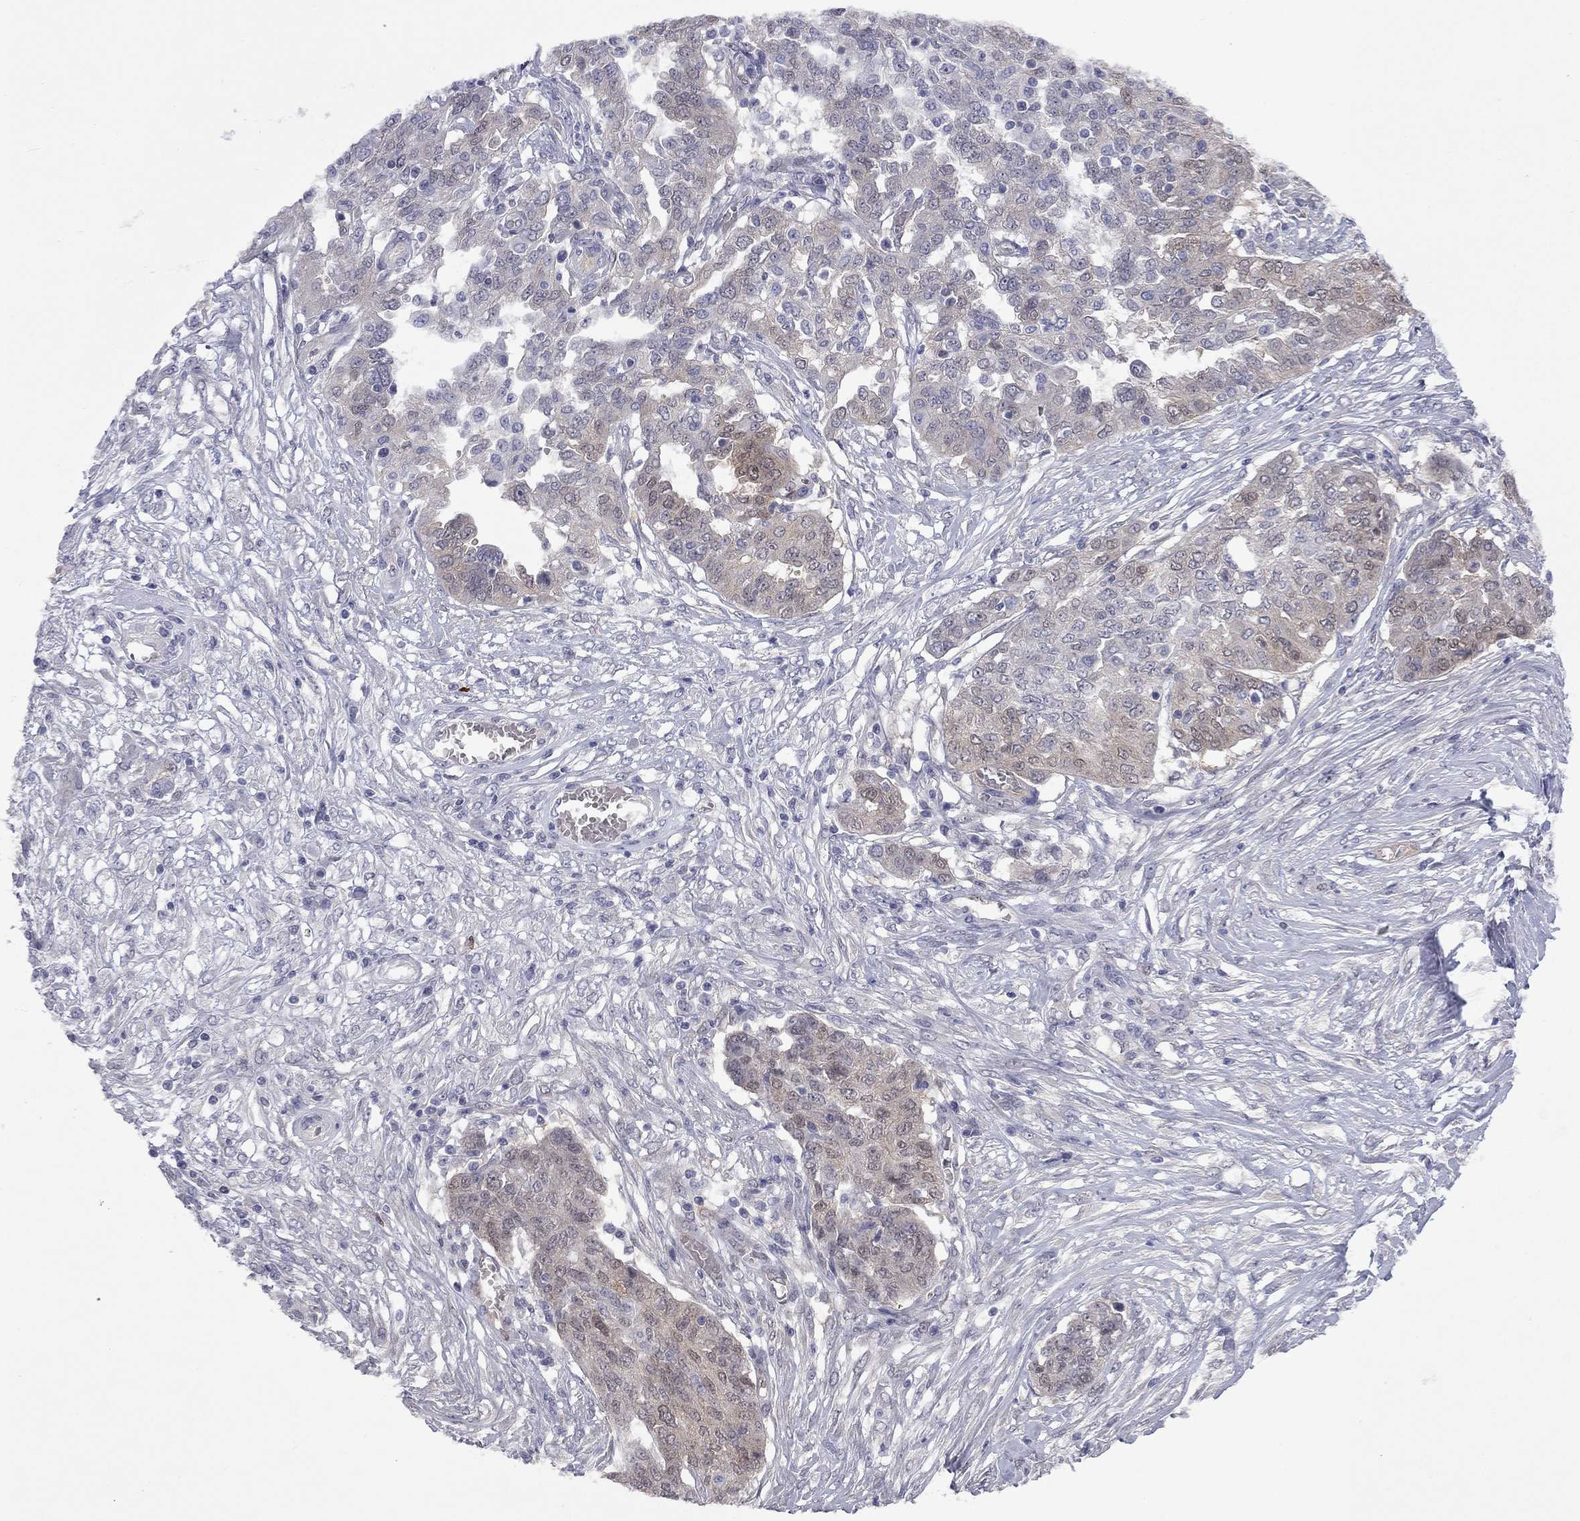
{"staining": {"intensity": "moderate", "quantity": ">75%", "location": "cytoplasmic/membranous"}, "tissue": "ovarian cancer", "cell_type": "Tumor cells", "image_type": "cancer", "snomed": [{"axis": "morphology", "description": "Cystadenocarcinoma, serous, NOS"}, {"axis": "topography", "description": "Ovary"}], "caption": "Serous cystadenocarcinoma (ovarian) stained with immunohistochemistry demonstrates moderate cytoplasmic/membranous expression in approximately >75% of tumor cells.", "gene": "CTNNBIP1", "patient": {"sex": "female", "age": 67}}